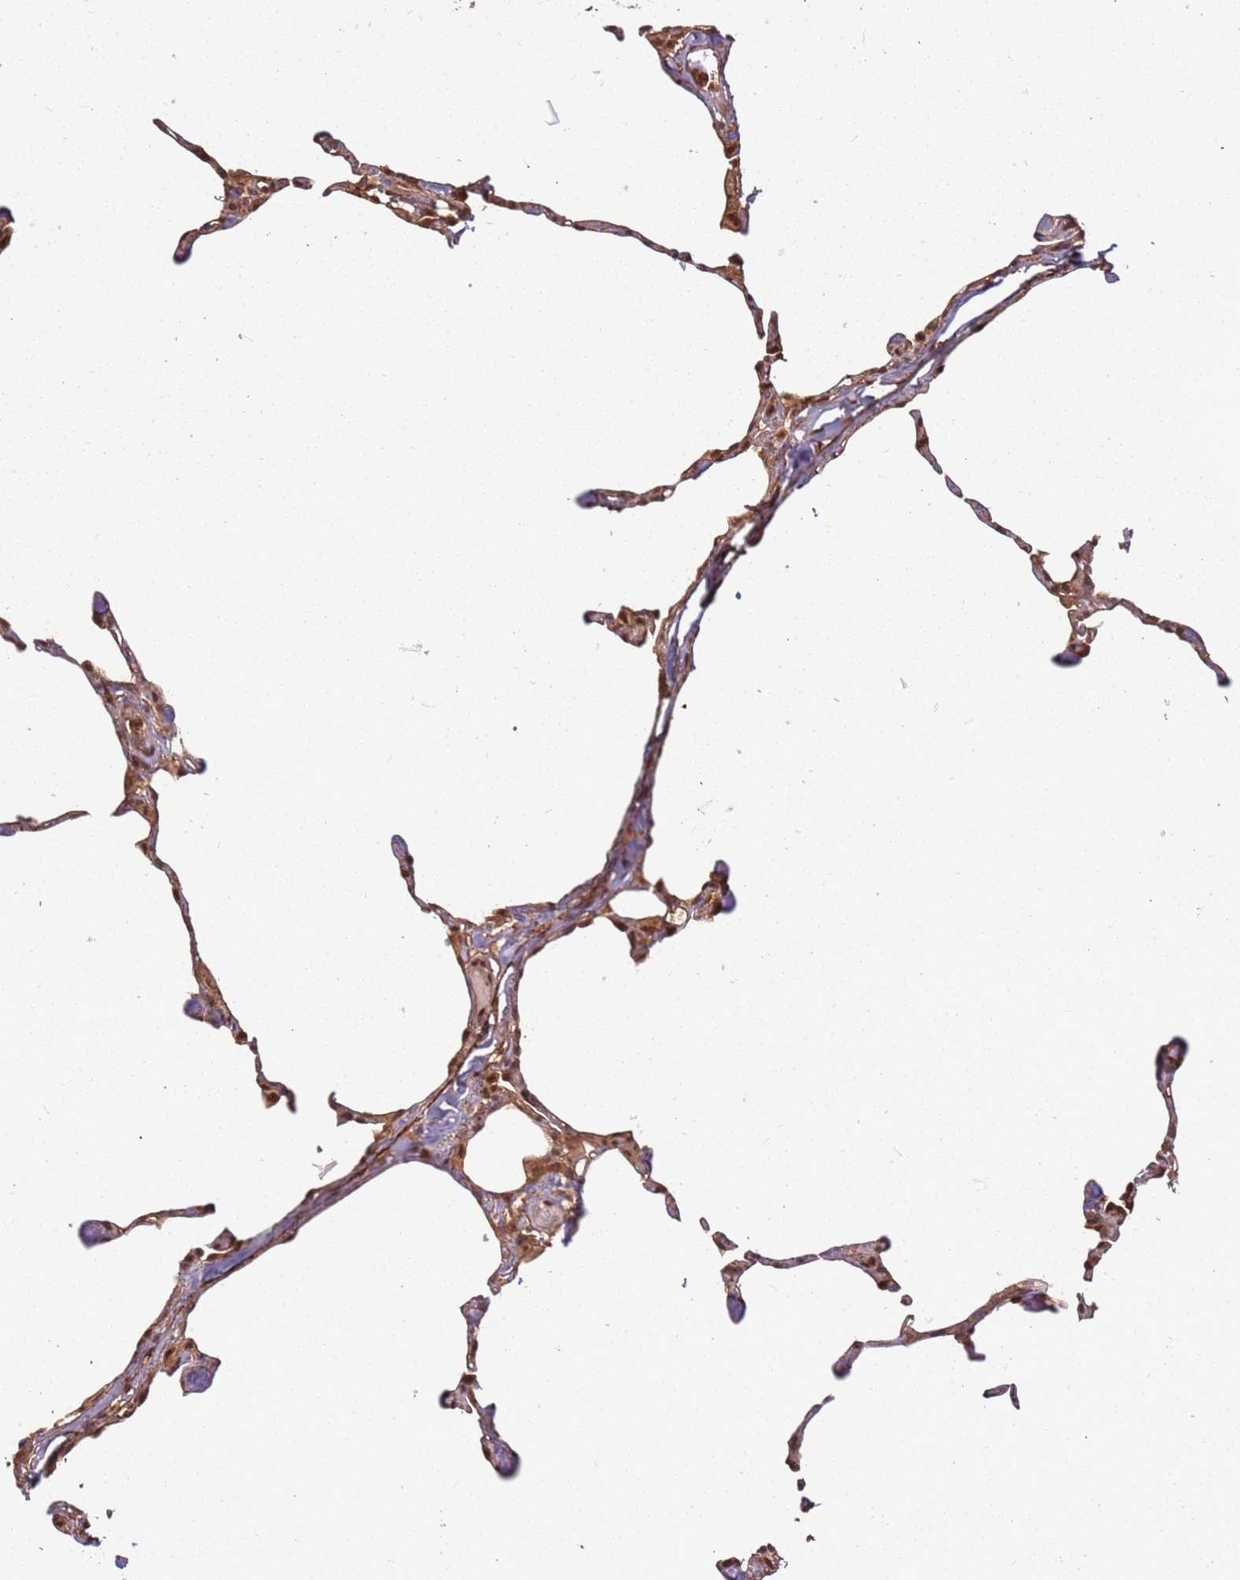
{"staining": {"intensity": "moderate", "quantity": "25%-75%", "location": "cytoplasmic/membranous,nuclear"}, "tissue": "lung", "cell_type": "Alveolar cells", "image_type": "normal", "snomed": [{"axis": "morphology", "description": "Normal tissue, NOS"}, {"axis": "topography", "description": "Lung"}], "caption": "An IHC photomicrograph of unremarkable tissue is shown. Protein staining in brown labels moderate cytoplasmic/membranous,nuclear positivity in lung within alveolar cells. The protein is stained brown, and the nuclei are stained in blue (DAB (3,3'-diaminobenzidine) IHC with brightfield microscopy, high magnification).", "gene": "PGLS", "patient": {"sex": "male", "age": 65}}